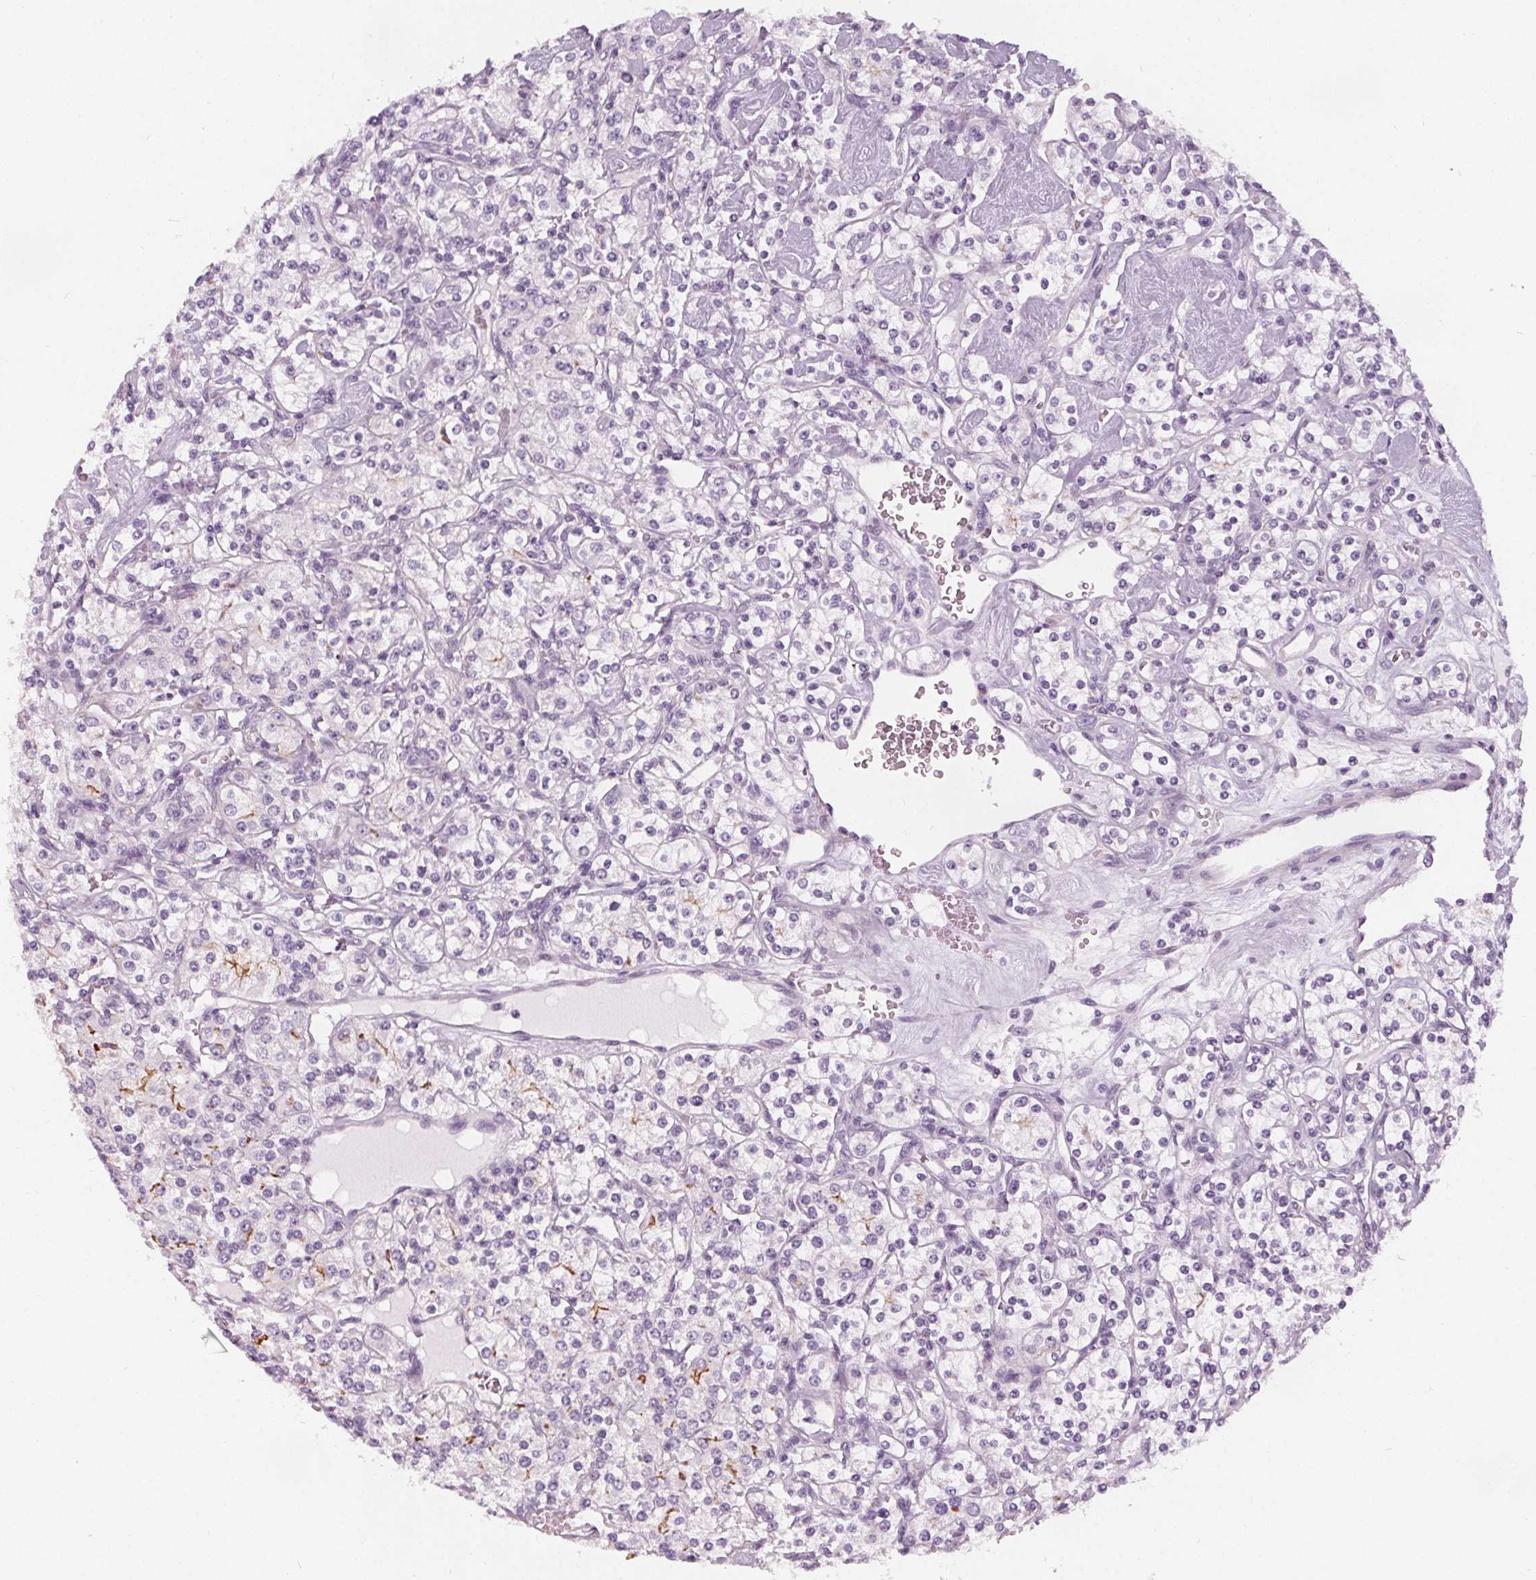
{"staining": {"intensity": "moderate", "quantity": "<25%", "location": "cytoplasmic/membranous"}, "tissue": "renal cancer", "cell_type": "Tumor cells", "image_type": "cancer", "snomed": [{"axis": "morphology", "description": "Adenocarcinoma, NOS"}, {"axis": "topography", "description": "Kidney"}], "caption": "Tumor cells display moderate cytoplasmic/membranous staining in approximately <25% of cells in renal cancer (adenocarcinoma). (DAB IHC, brown staining for protein, blue staining for nuclei).", "gene": "SLC5A12", "patient": {"sex": "male", "age": 77}}